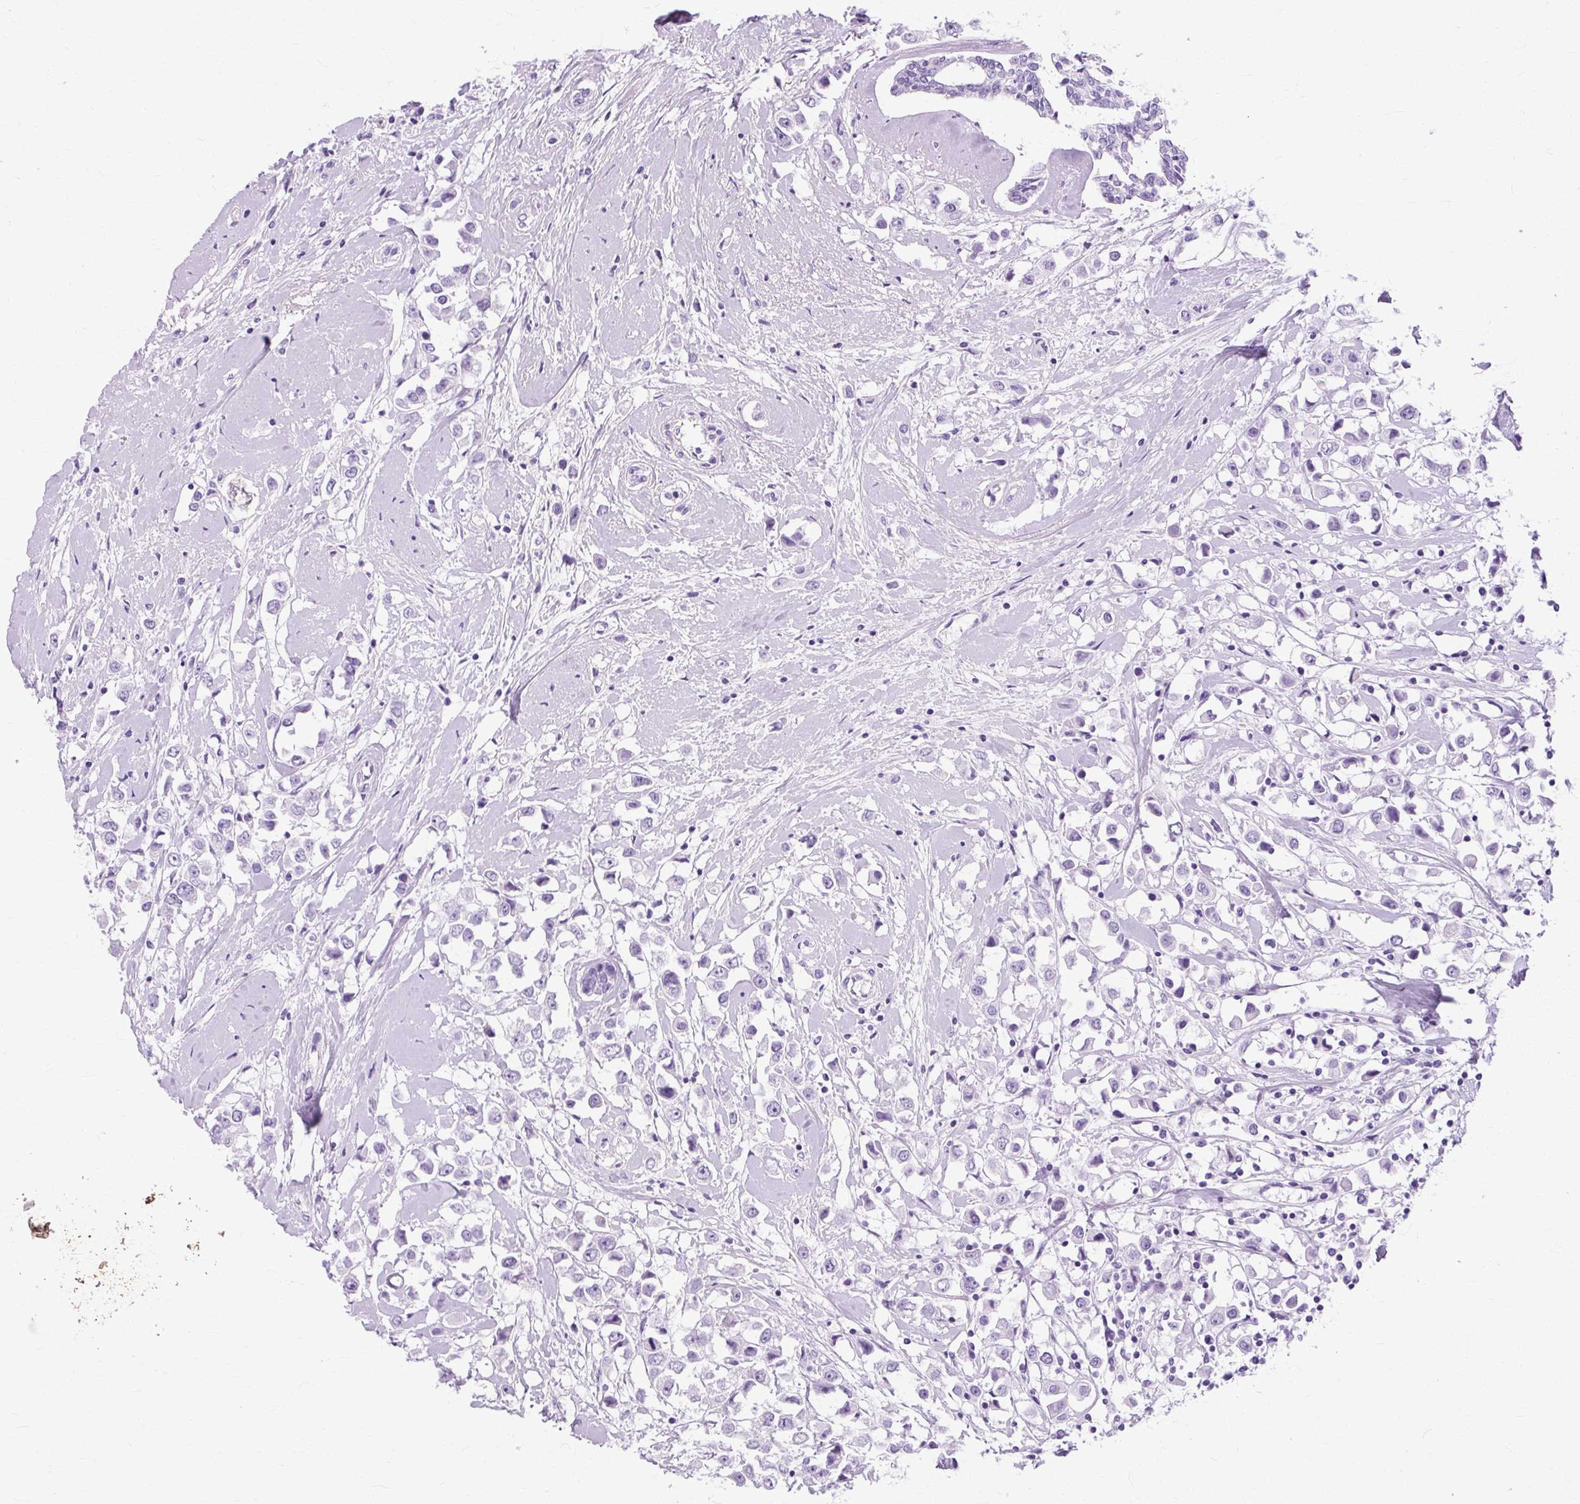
{"staining": {"intensity": "negative", "quantity": "none", "location": "none"}, "tissue": "breast cancer", "cell_type": "Tumor cells", "image_type": "cancer", "snomed": [{"axis": "morphology", "description": "Duct carcinoma"}, {"axis": "topography", "description": "Breast"}], "caption": "Tumor cells show no significant protein expression in breast cancer. (Immunohistochemistry (ihc), brightfield microscopy, high magnification).", "gene": "TMEM89", "patient": {"sex": "female", "age": 61}}